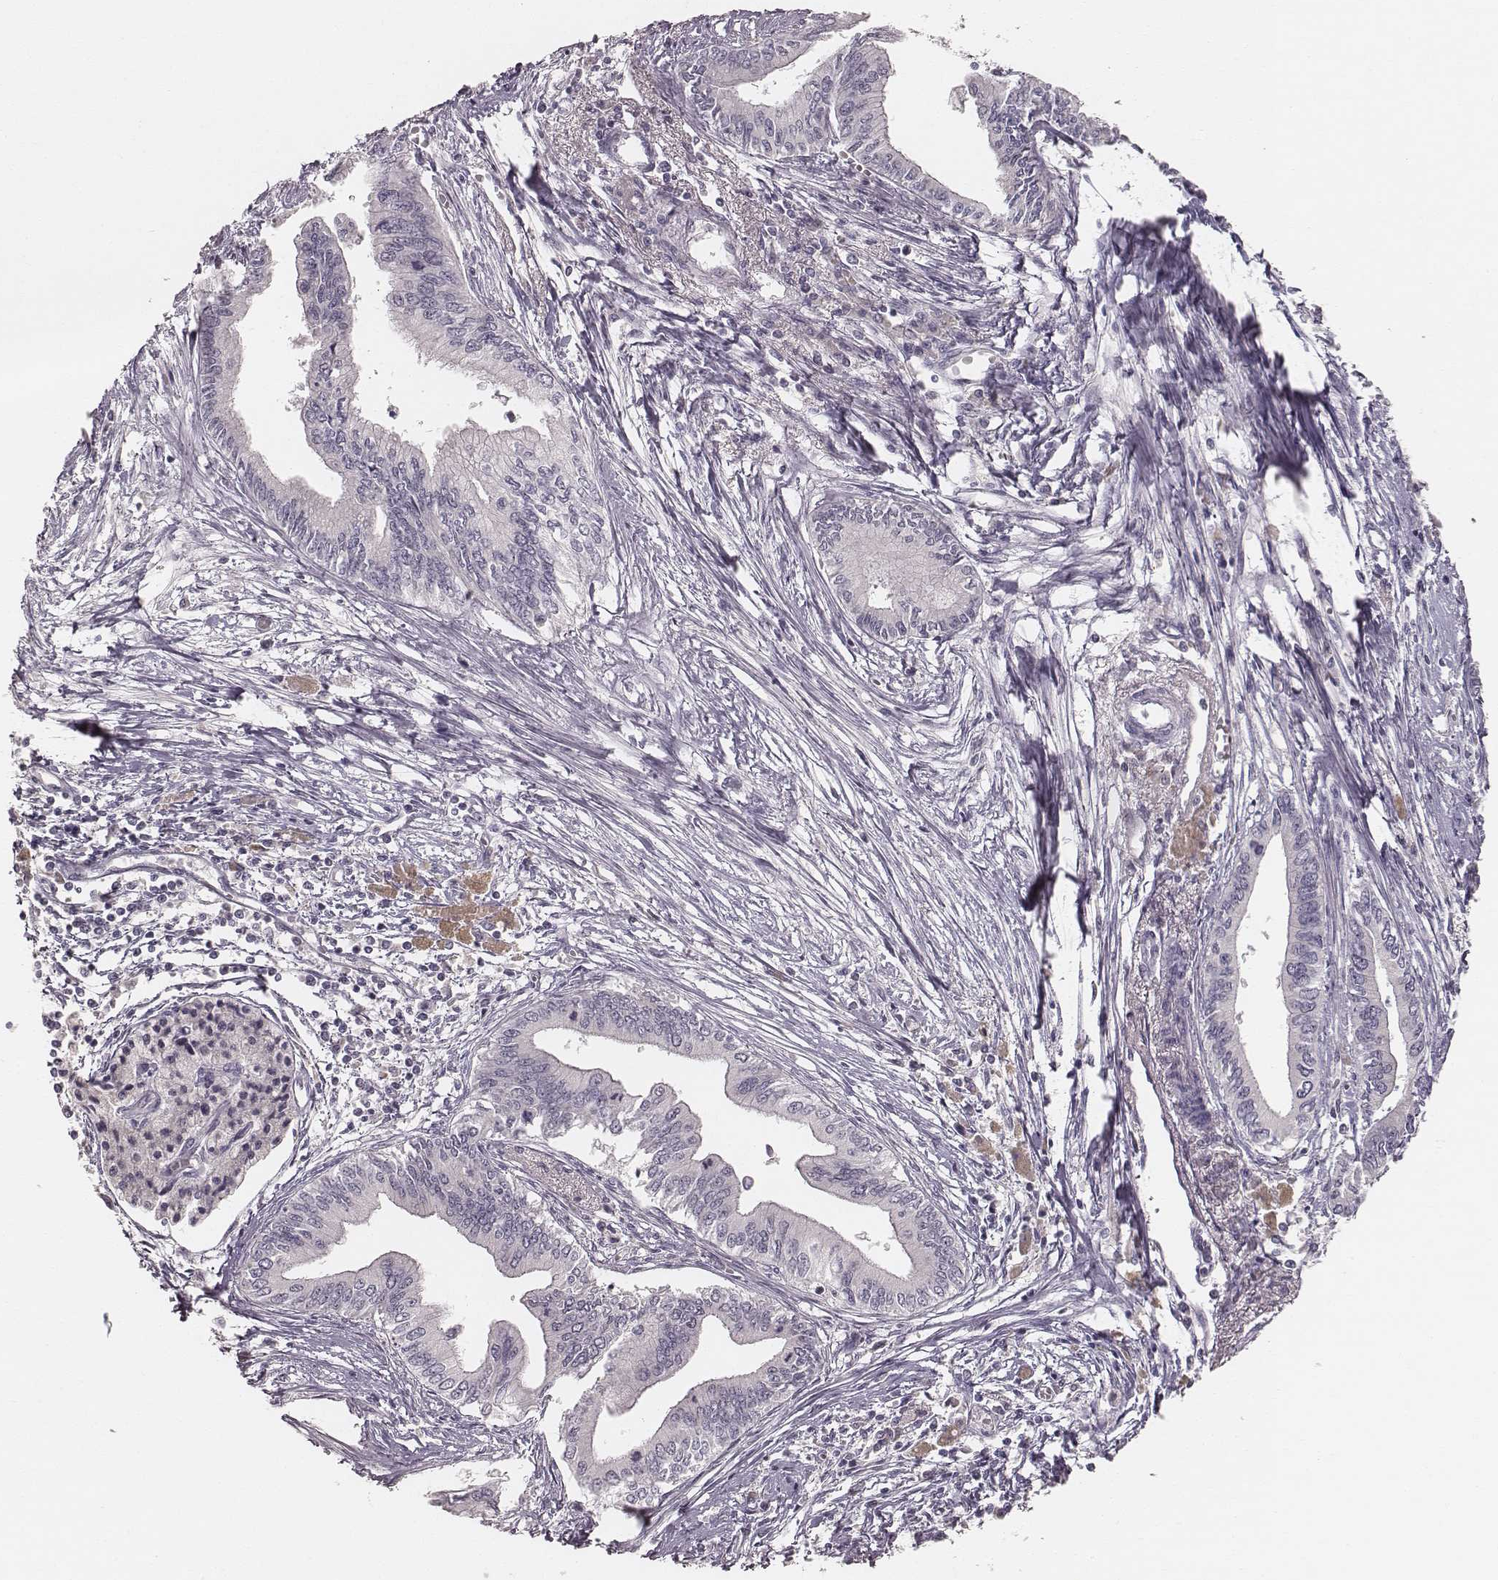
{"staining": {"intensity": "negative", "quantity": "none", "location": "none"}, "tissue": "pancreatic cancer", "cell_type": "Tumor cells", "image_type": "cancer", "snomed": [{"axis": "morphology", "description": "Adenocarcinoma, NOS"}, {"axis": "topography", "description": "Pancreas"}], "caption": "This is an immunohistochemistry image of human pancreatic adenocarcinoma. There is no expression in tumor cells.", "gene": "LY6K", "patient": {"sex": "female", "age": 61}}